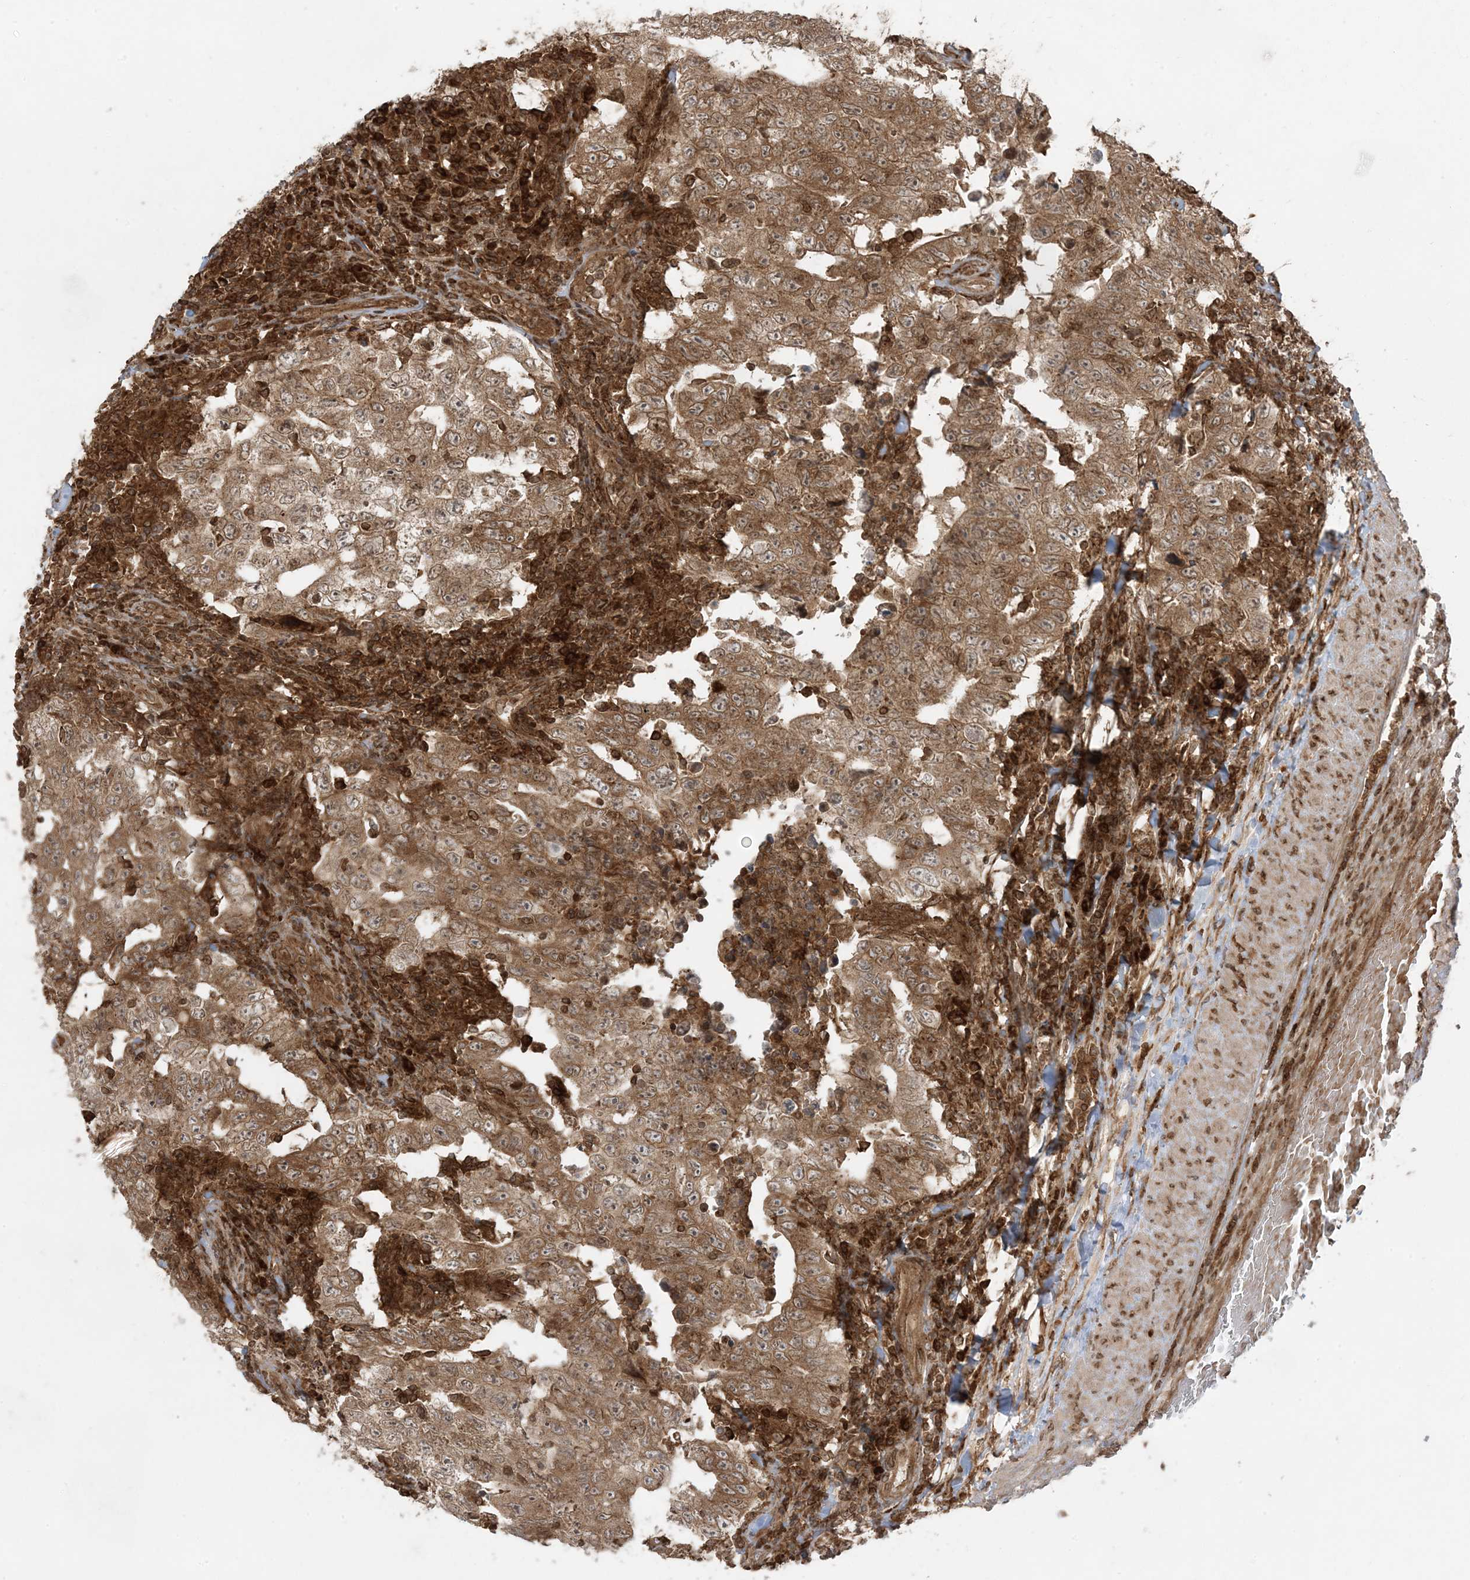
{"staining": {"intensity": "moderate", "quantity": ">75%", "location": "cytoplasmic/membranous"}, "tissue": "testis cancer", "cell_type": "Tumor cells", "image_type": "cancer", "snomed": [{"axis": "morphology", "description": "Carcinoma, Embryonal, NOS"}, {"axis": "topography", "description": "Testis"}], "caption": "A high-resolution photomicrograph shows immunohistochemistry (IHC) staining of testis cancer, which shows moderate cytoplasmic/membranous expression in approximately >75% of tumor cells.", "gene": "DDX19B", "patient": {"sex": "male", "age": 26}}